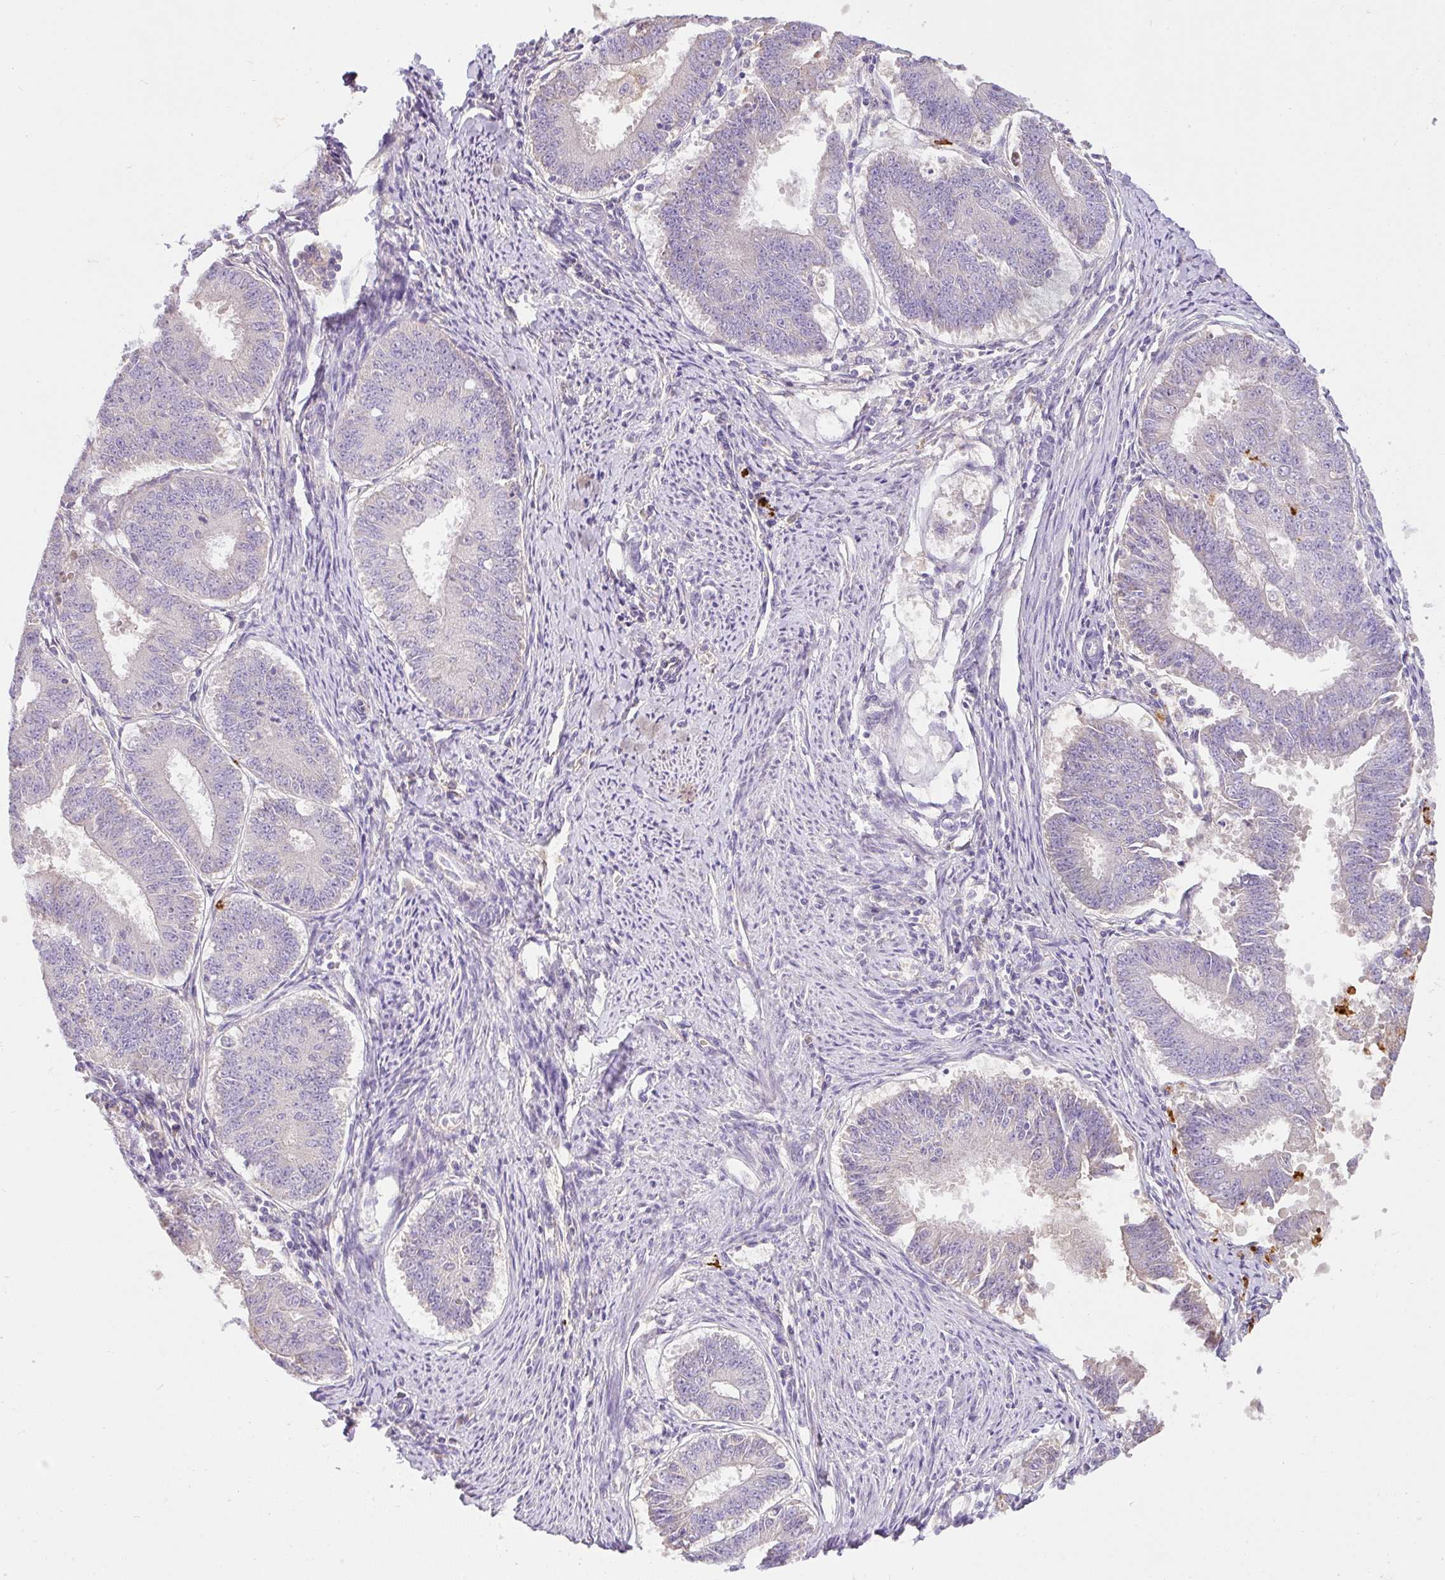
{"staining": {"intensity": "moderate", "quantity": "<25%", "location": "cytoplasmic/membranous"}, "tissue": "endometrial cancer", "cell_type": "Tumor cells", "image_type": "cancer", "snomed": [{"axis": "morphology", "description": "Adenocarcinoma, NOS"}, {"axis": "topography", "description": "Endometrium"}], "caption": "An IHC micrograph of neoplastic tissue is shown. Protein staining in brown labels moderate cytoplasmic/membranous positivity in endometrial cancer within tumor cells.", "gene": "CRISP3", "patient": {"sex": "female", "age": 73}}